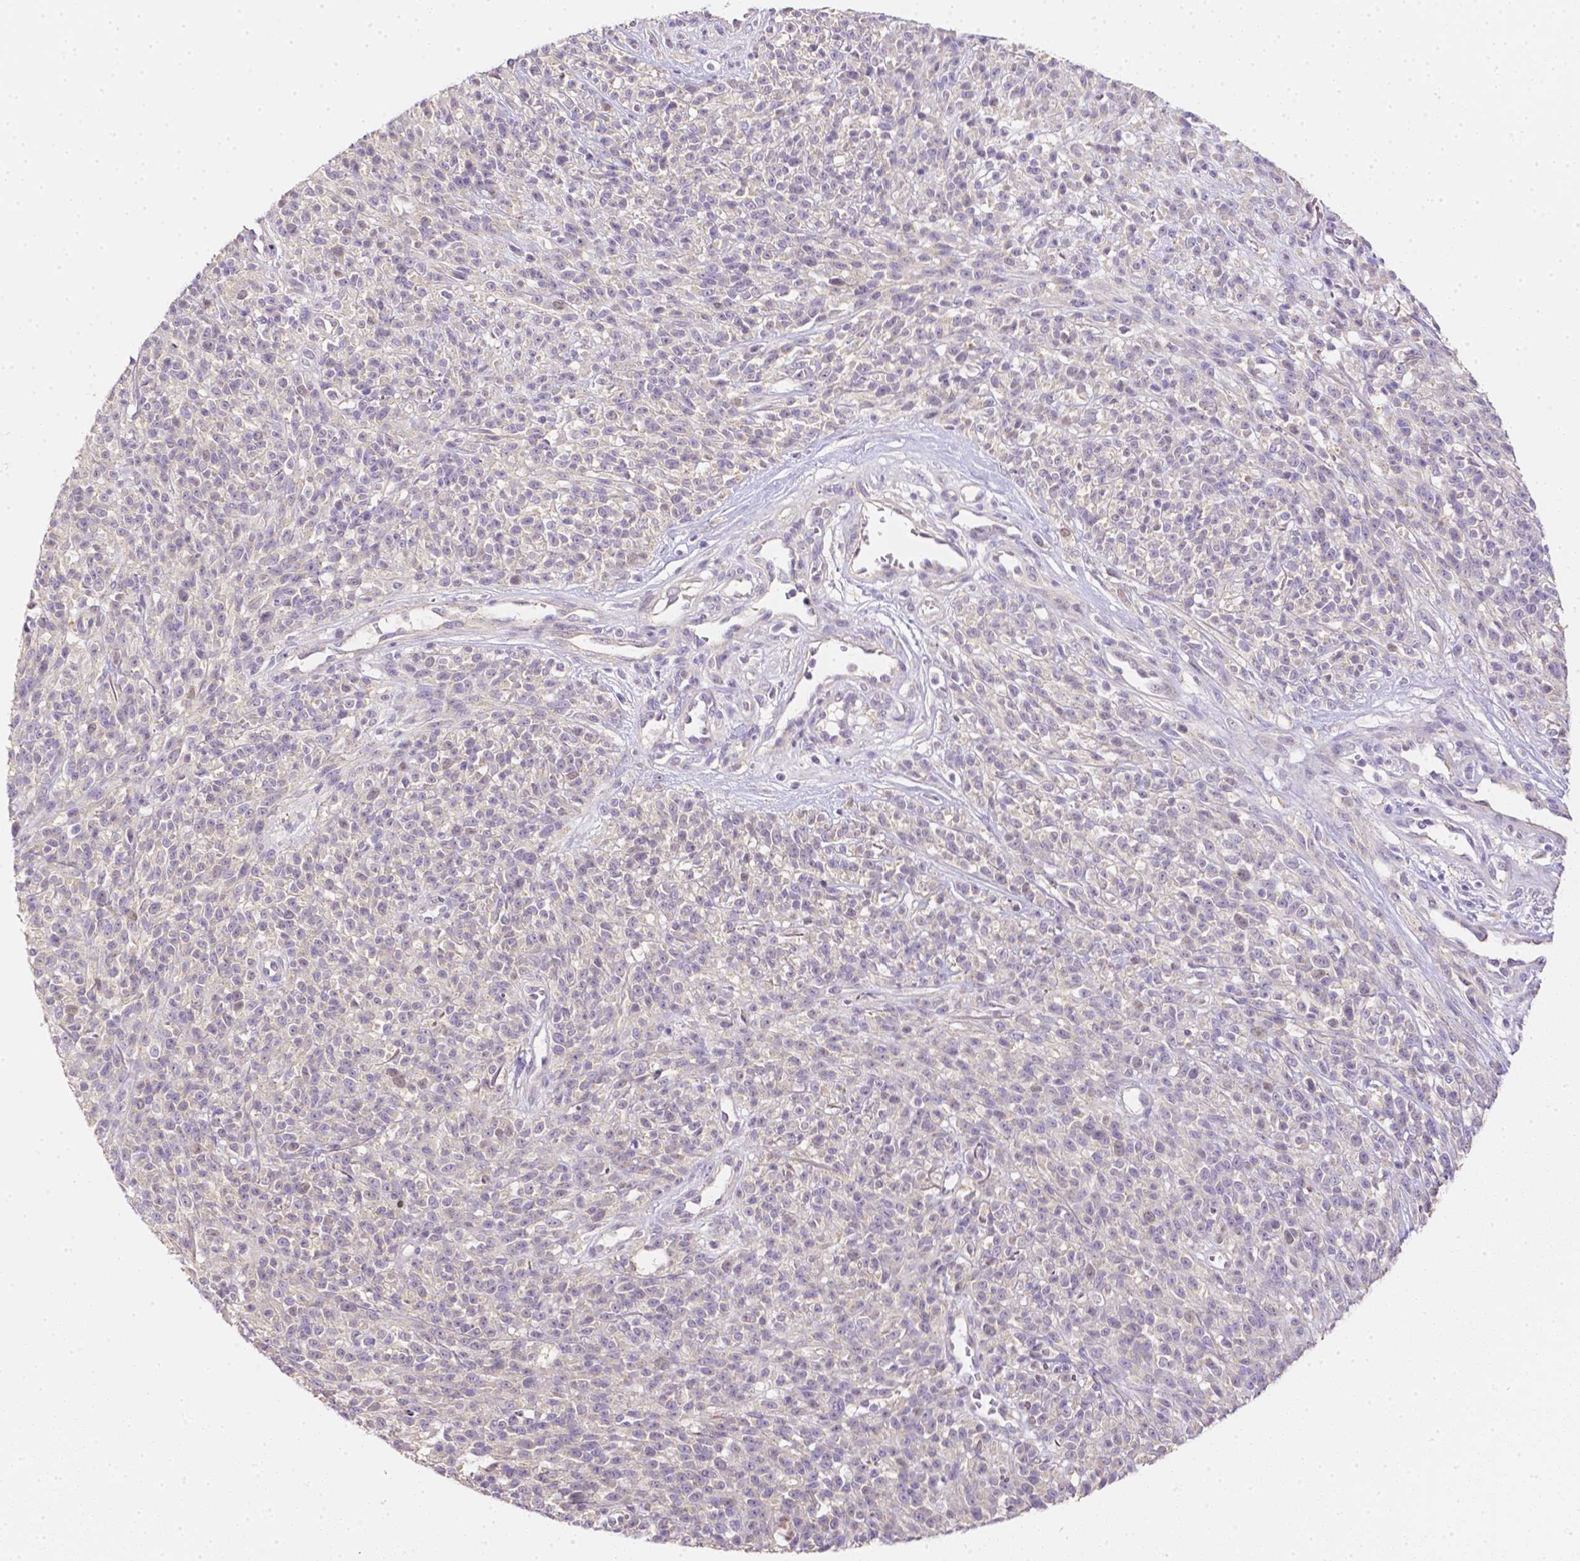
{"staining": {"intensity": "negative", "quantity": "none", "location": "none"}, "tissue": "melanoma", "cell_type": "Tumor cells", "image_type": "cancer", "snomed": [{"axis": "morphology", "description": "Malignant melanoma, NOS"}, {"axis": "topography", "description": "Skin"}, {"axis": "topography", "description": "Skin of trunk"}], "caption": "Malignant melanoma stained for a protein using immunohistochemistry (IHC) displays no positivity tumor cells.", "gene": "C10orf67", "patient": {"sex": "male", "age": 74}}